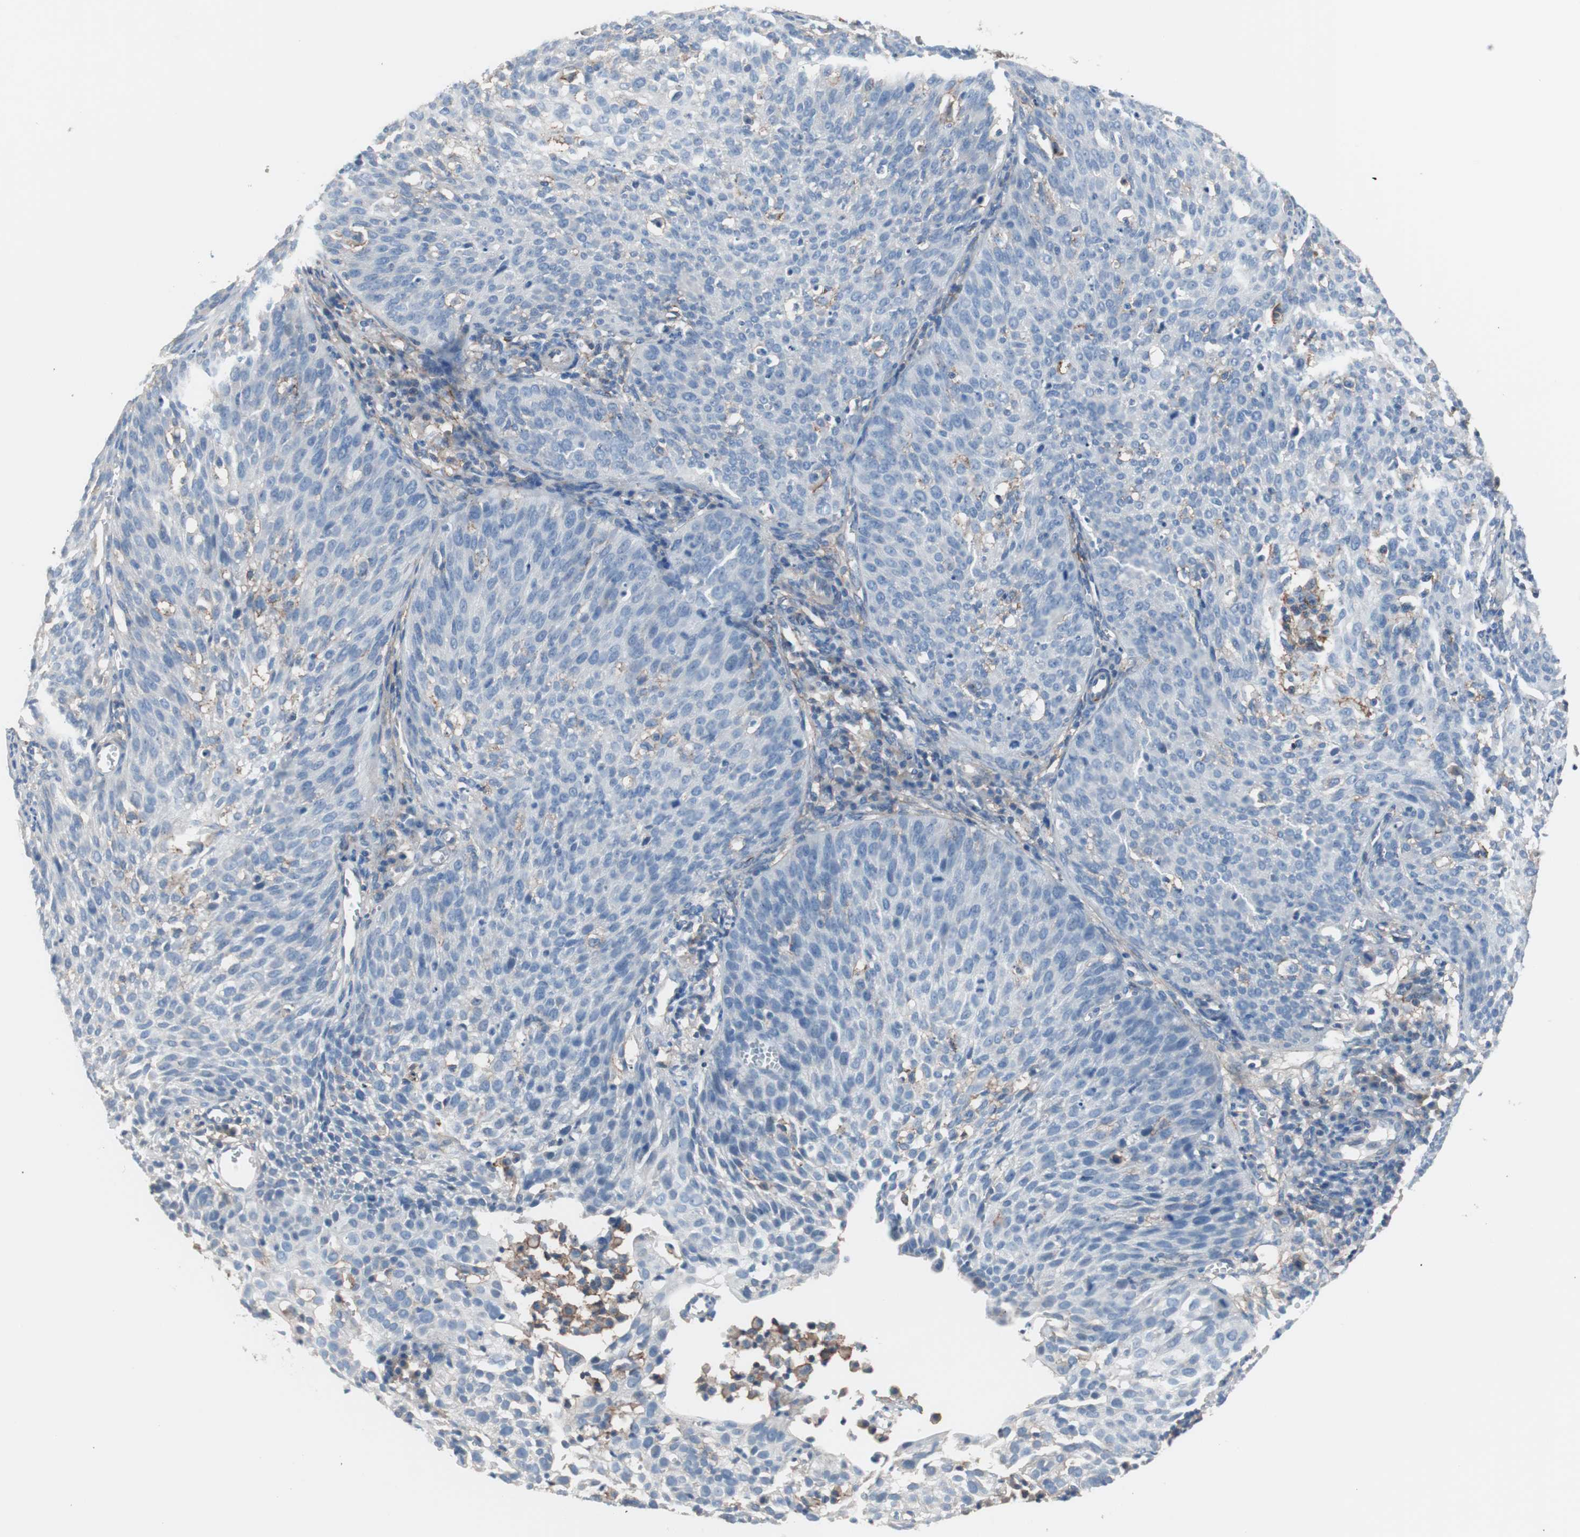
{"staining": {"intensity": "negative", "quantity": "none", "location": "none"}, "tissue": "cervical cancer", "cell_type": "Tumor cells", "image_type": "cancer", "snomed": [{"axis": "morphology", "description": "Squamous cell carcinoma, NOS"}, {"axis": "topography", "description": "Cervix"}], "caption": "A histopathology image of human cervical cancer (squamous cell carcinoma) is negative for staining in tumor cells.", "gene": "CD81", "patient": {"sex": "female", "age": 38}}